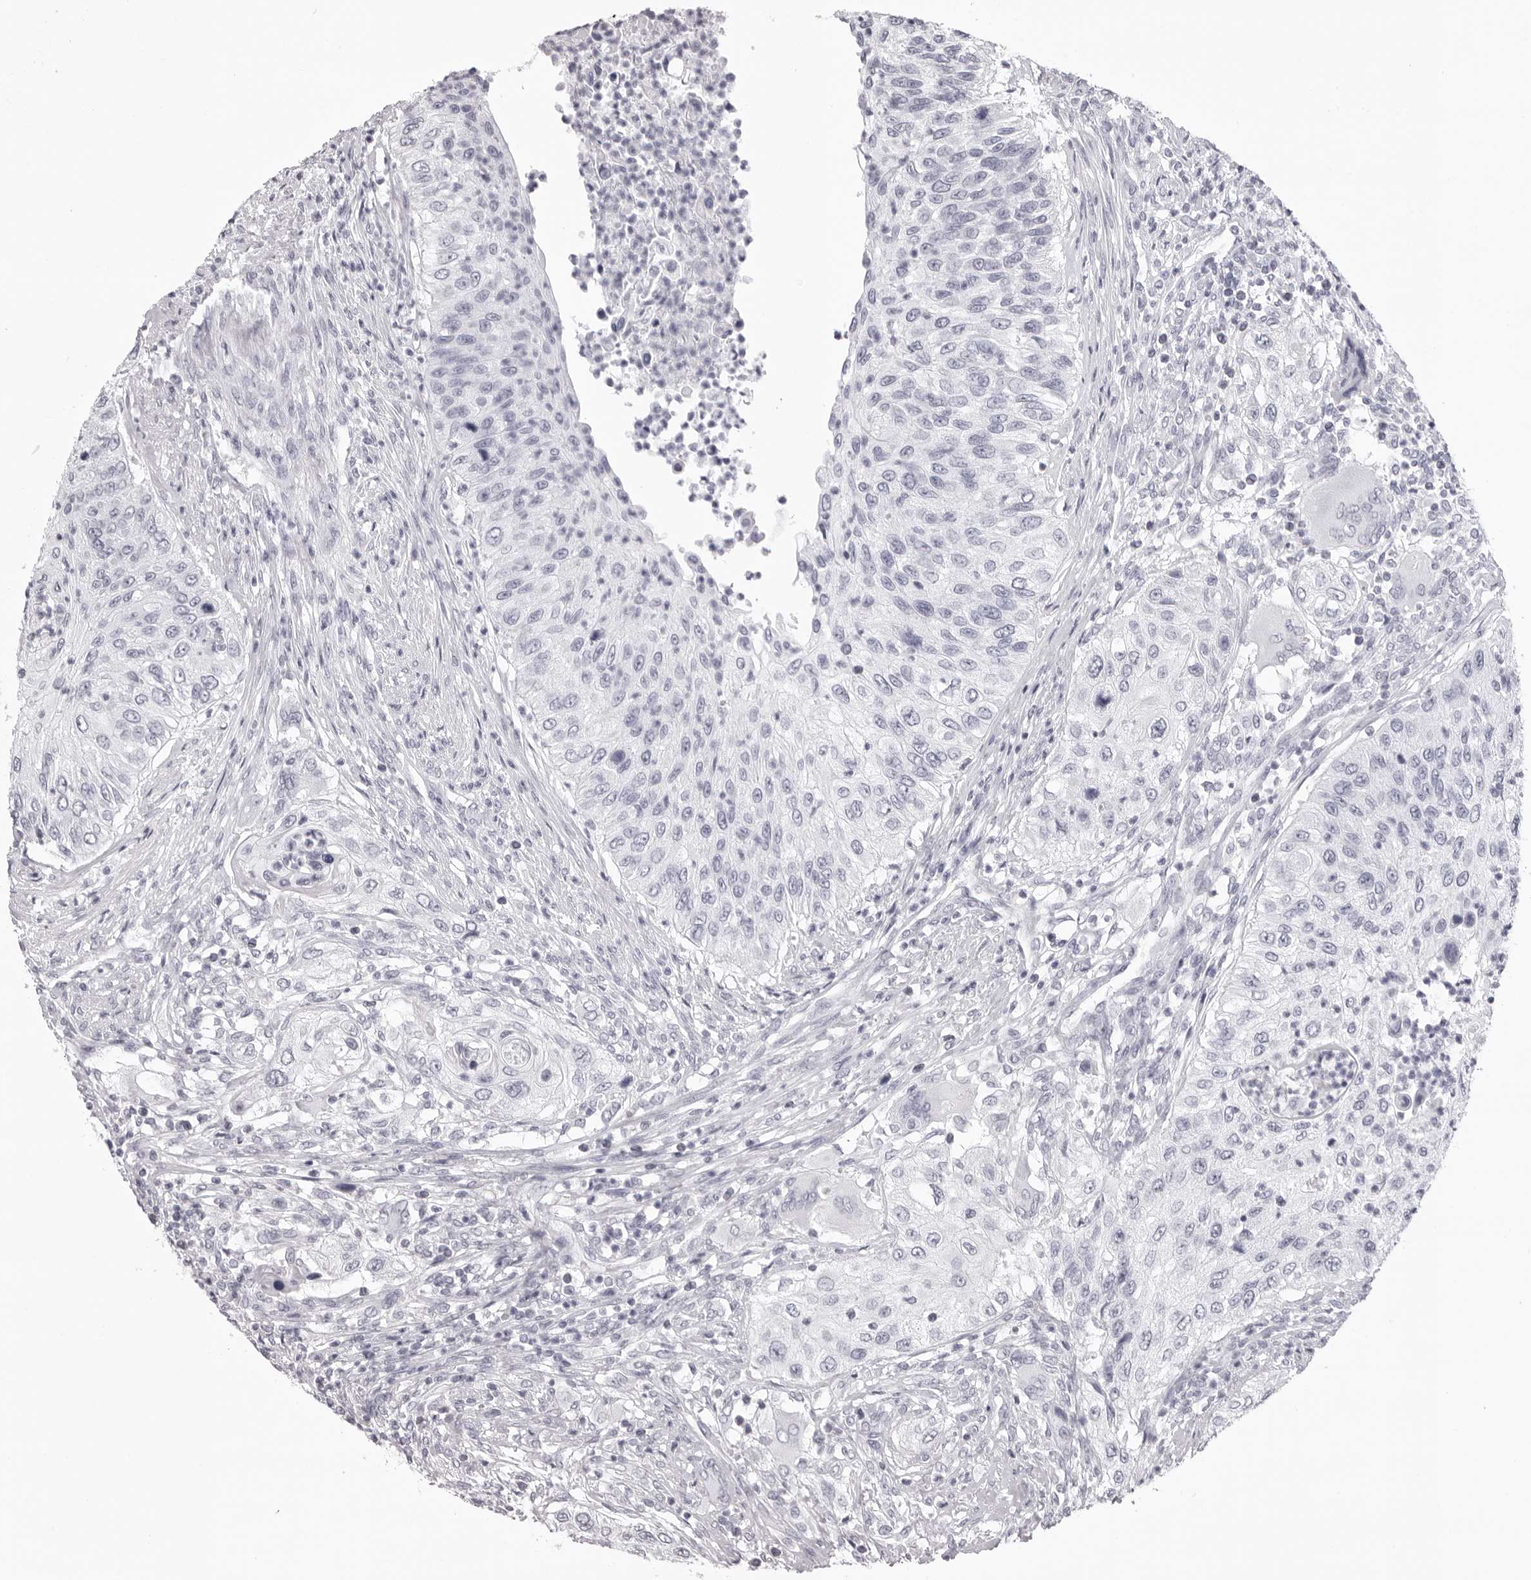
{"staining": {"intensity": "negative", "quantity": "none", "location": "none"}, "tissue": "urothelial cancer", "cell_type": "Tumor cells", "image_type": "cancer", "snomed": [{"axis": "morphology", "description": "Urothelial carcinoma, High grade"}, {"axis": "topography", "description": "Urinary bladder"}], "caption": "A histopathology image of urothelial carcinoma (high-grade) stained for a protein demonstrates no brown staining in tumor cells. (DAB (3,3'-diaminobenzidine) IHC, high magnification).", "gene": "CST1", "patient": {"sex": "female", "age": 60}}